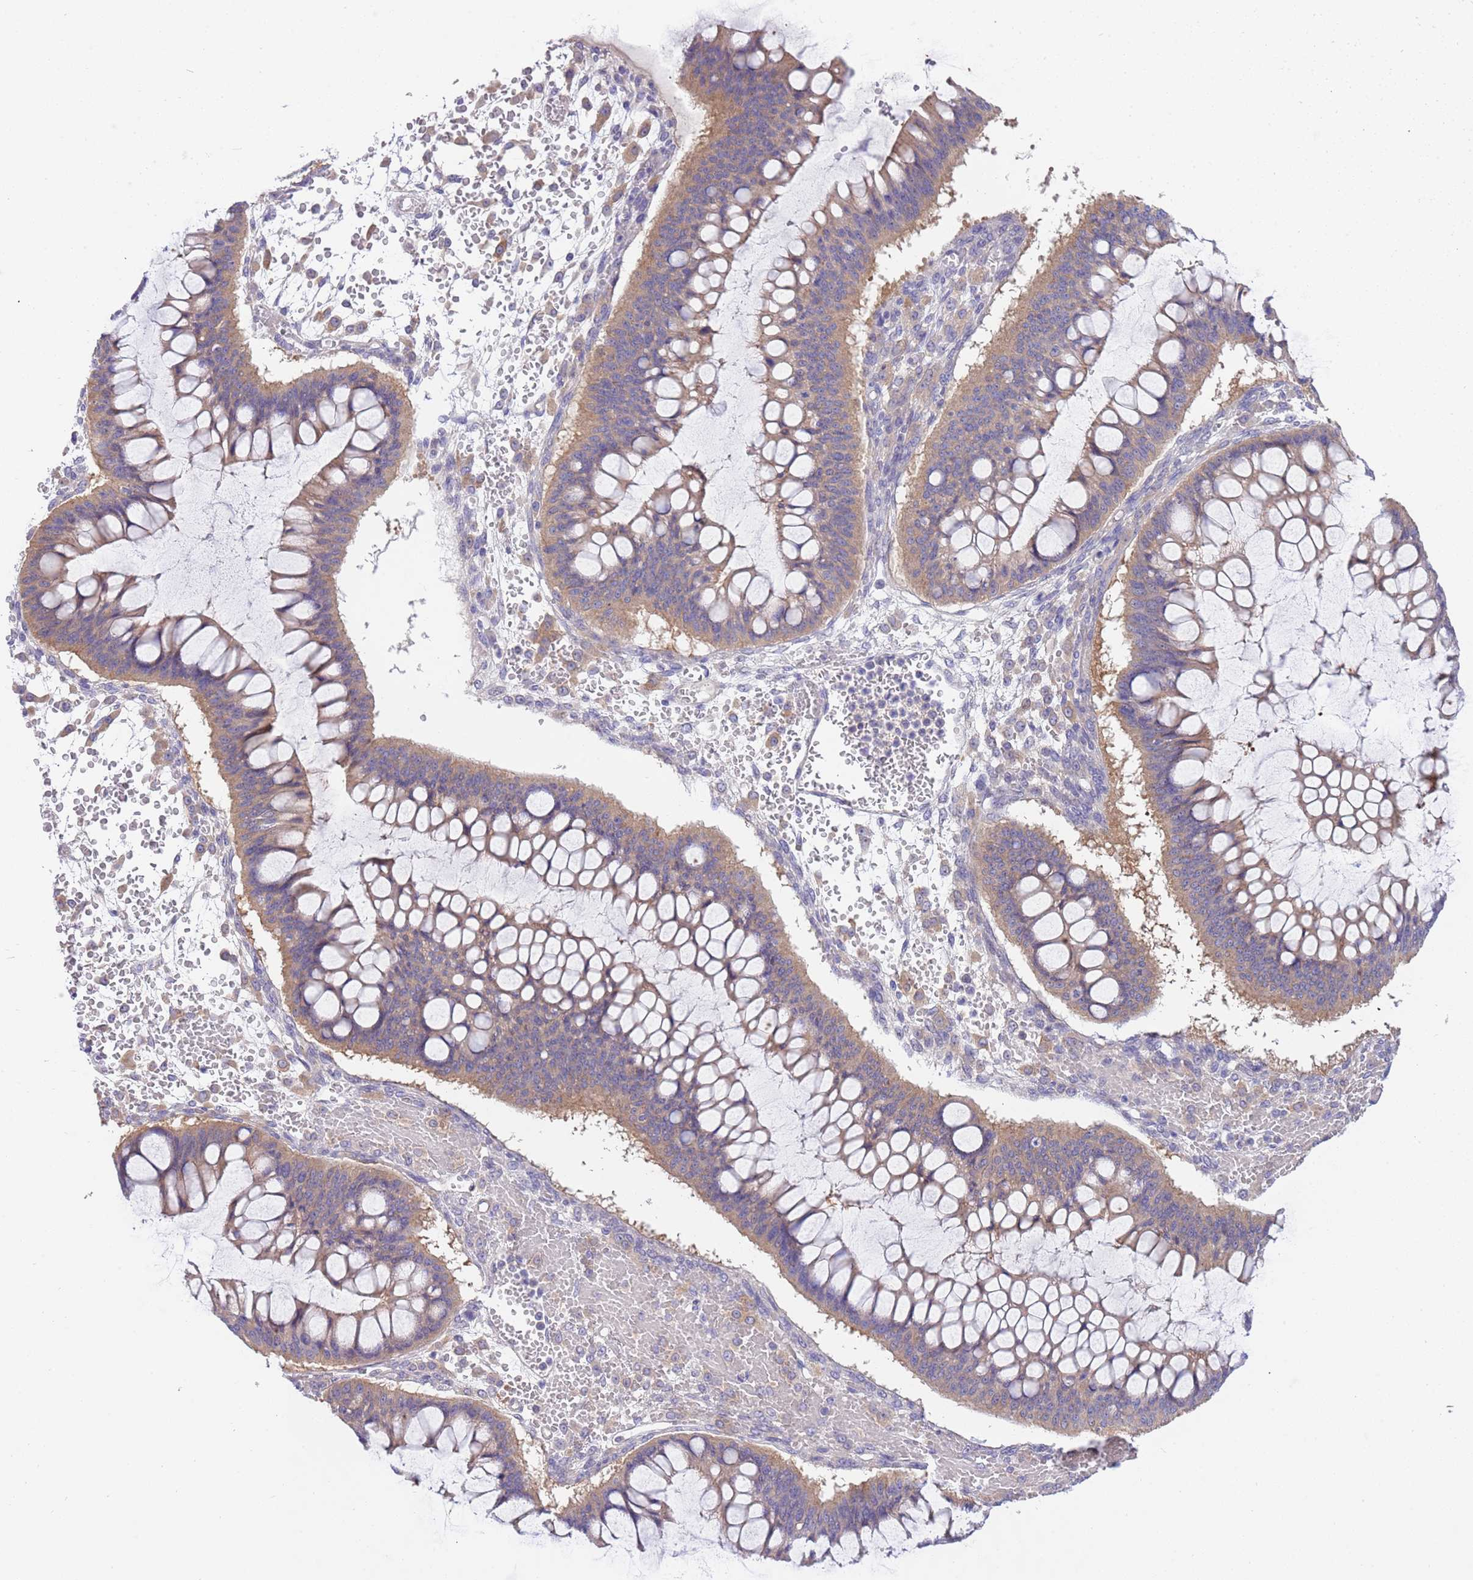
{"staining": {"intensity": "weak", "quantity": "25%-75%", "location": "cytoplasmic/membranous"}, "tissue": "ovarian cancer", "cell_type": "Tumor cells", "image_type": "cancer", "snomed": [{"axis": "morphology", "description": "Cystadenocarcinoma, mucinous, NOS"}, {"axis": "topography", "description": "Ovary"}], "caption": "Immunohistochemistry micrograph of human ovarian mucinous cystadenocarcinoma stained for a protein (brown), which shows low levels of weak cytoplasmic/membranous positivity in approximately 25%-75% of tumor cells.", "gene": "STIP1", "patient": {"sex": "female", "age": 73}}